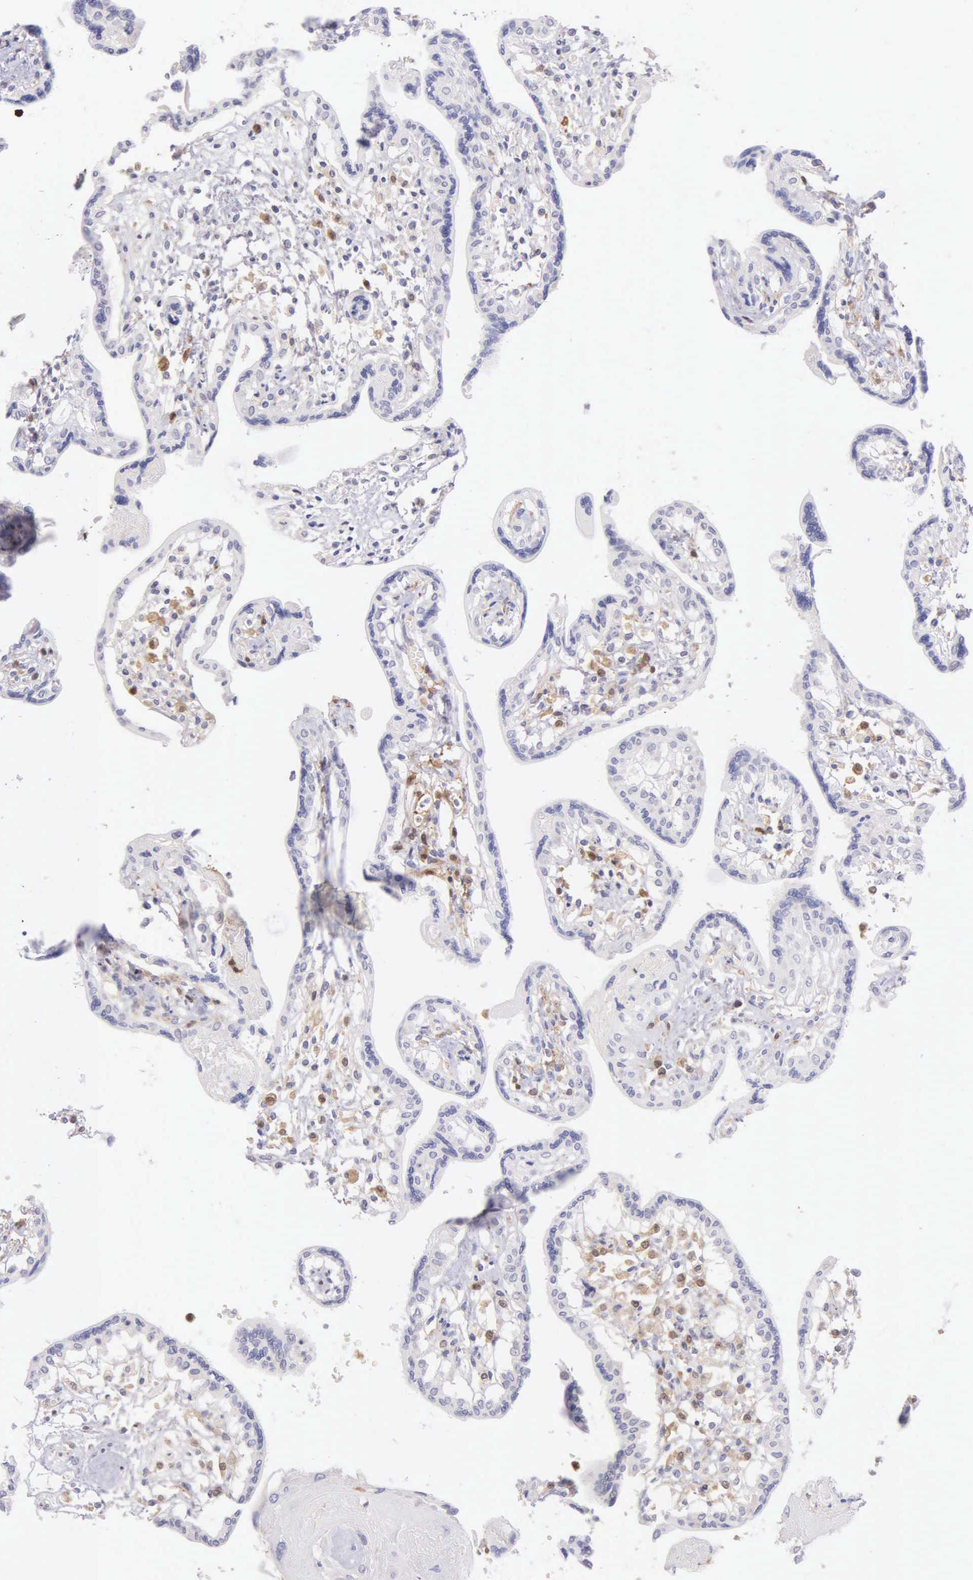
{"staining": {"intensity": "negative", "quantity": "none", "location": "none"}, "tissue": "placenta", "cell_type": "Decidual cells", "image_type": "normal", "snomed": [{"axis": "morphology", "description": "Normal tissue, NOS"}, {"axis": "topography", "description": "Placenta"}], "caption": "Protein analysis of unremarkable placenta demonstrates no significant staining in decidual cells. (DAB (3,3'-diaminobenzidine) IHC with hematoxylin counter stain).", "gene": "BID", "patient": {"sex": "female", "age": 31}}